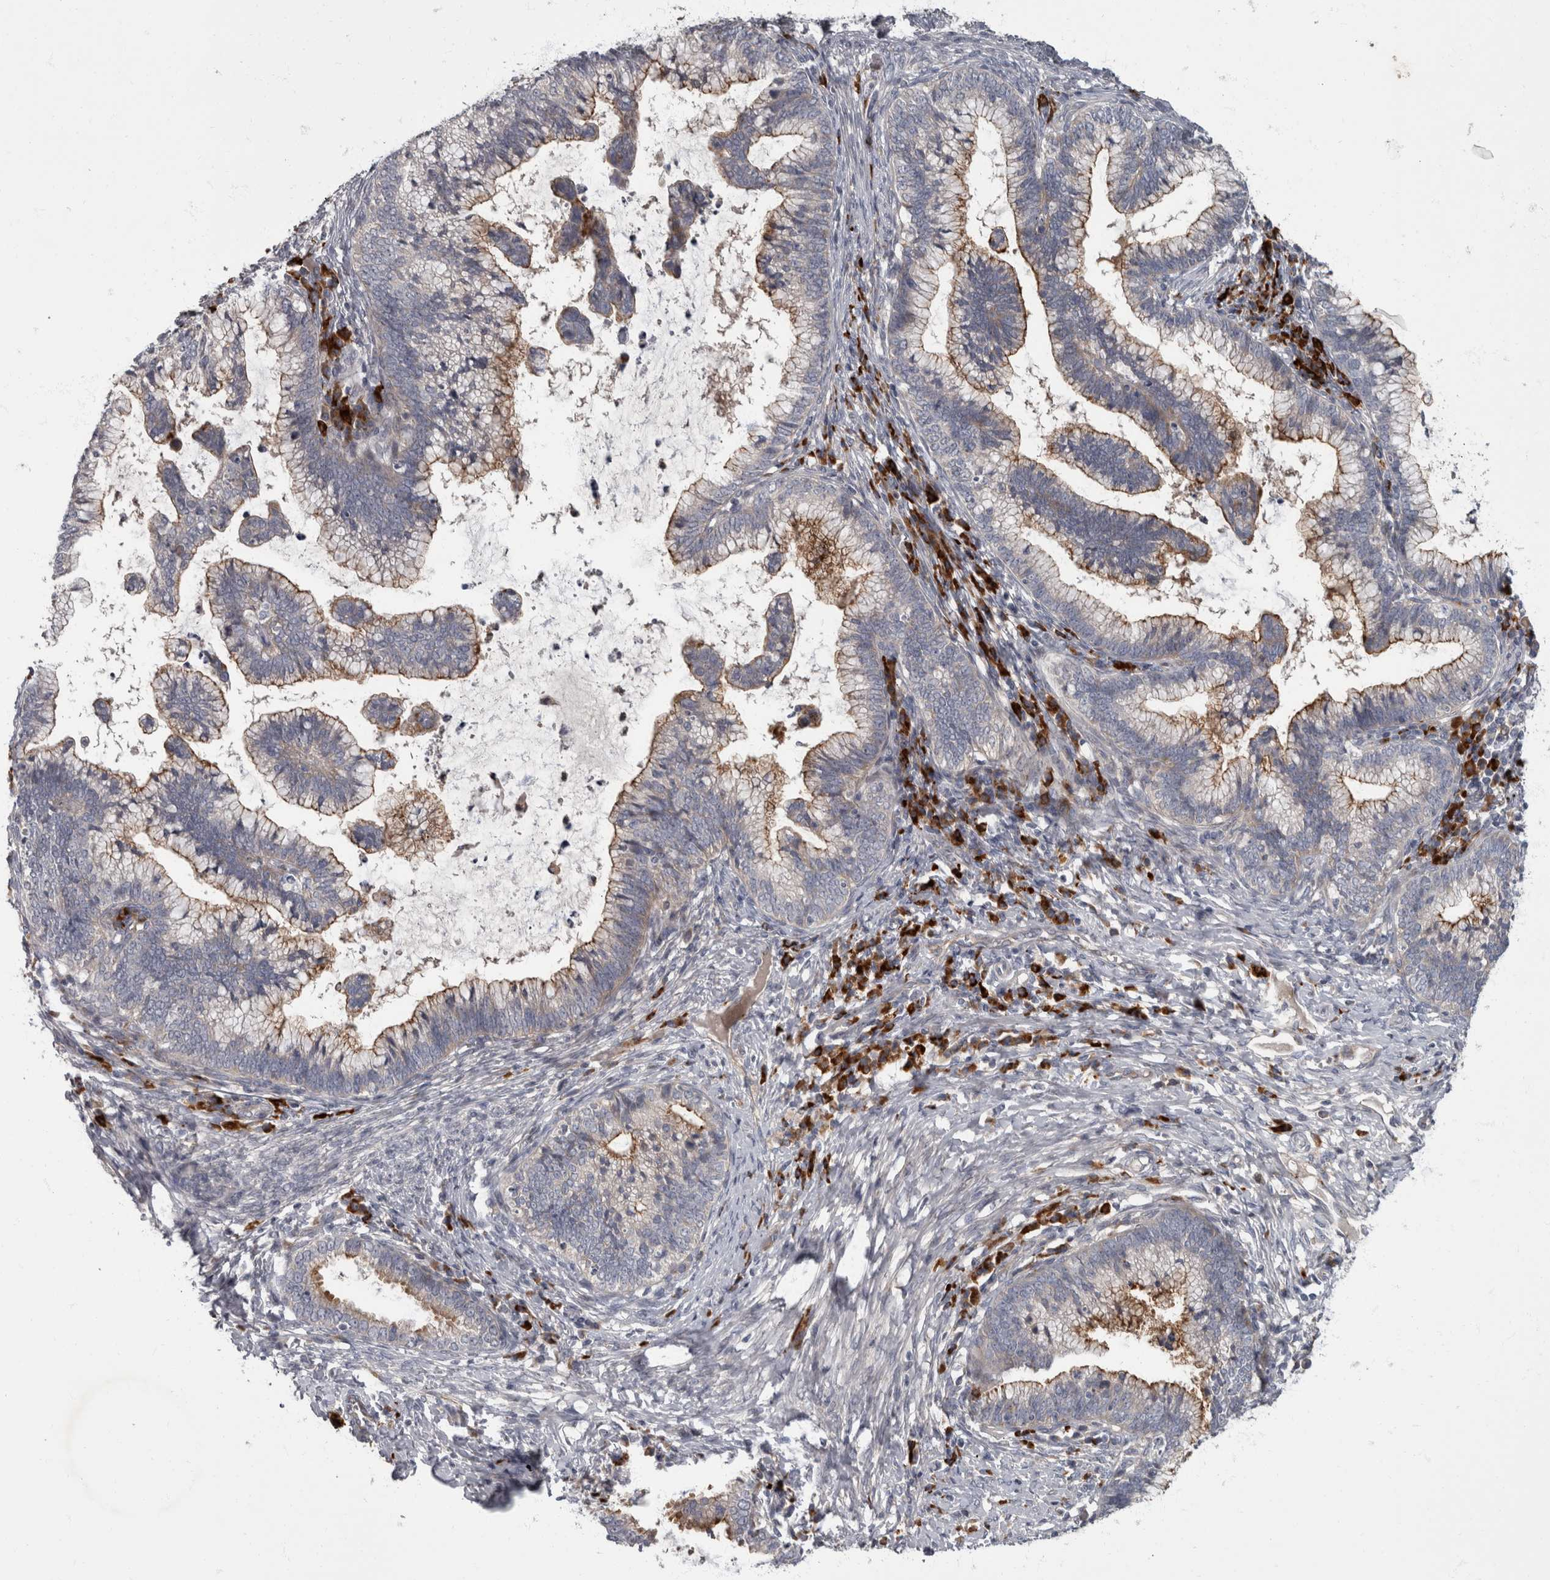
{"staining": {"intensity": "moderate", "quantity": "25%-75%", "location": "cytoplasmic/membranous"}, "tissue": "cervical cancer", "cell_type": "Tumor cells", "image_type": "cancer", "snomed": [{"axis": "morphology", "description": "Adenocarcinoma, NOS"}, {"axis": "topography", "description": "Cervix"}], "caption": "Immunohistochemical staining of adenocarcinoma (cervical) exhibits medium levels of moderate cytoplasmic/membranous staining in about 25%-75% of tumor cells.", "gene": "CDC42BPG", "patient": {"sex": "female", "age": 36}}